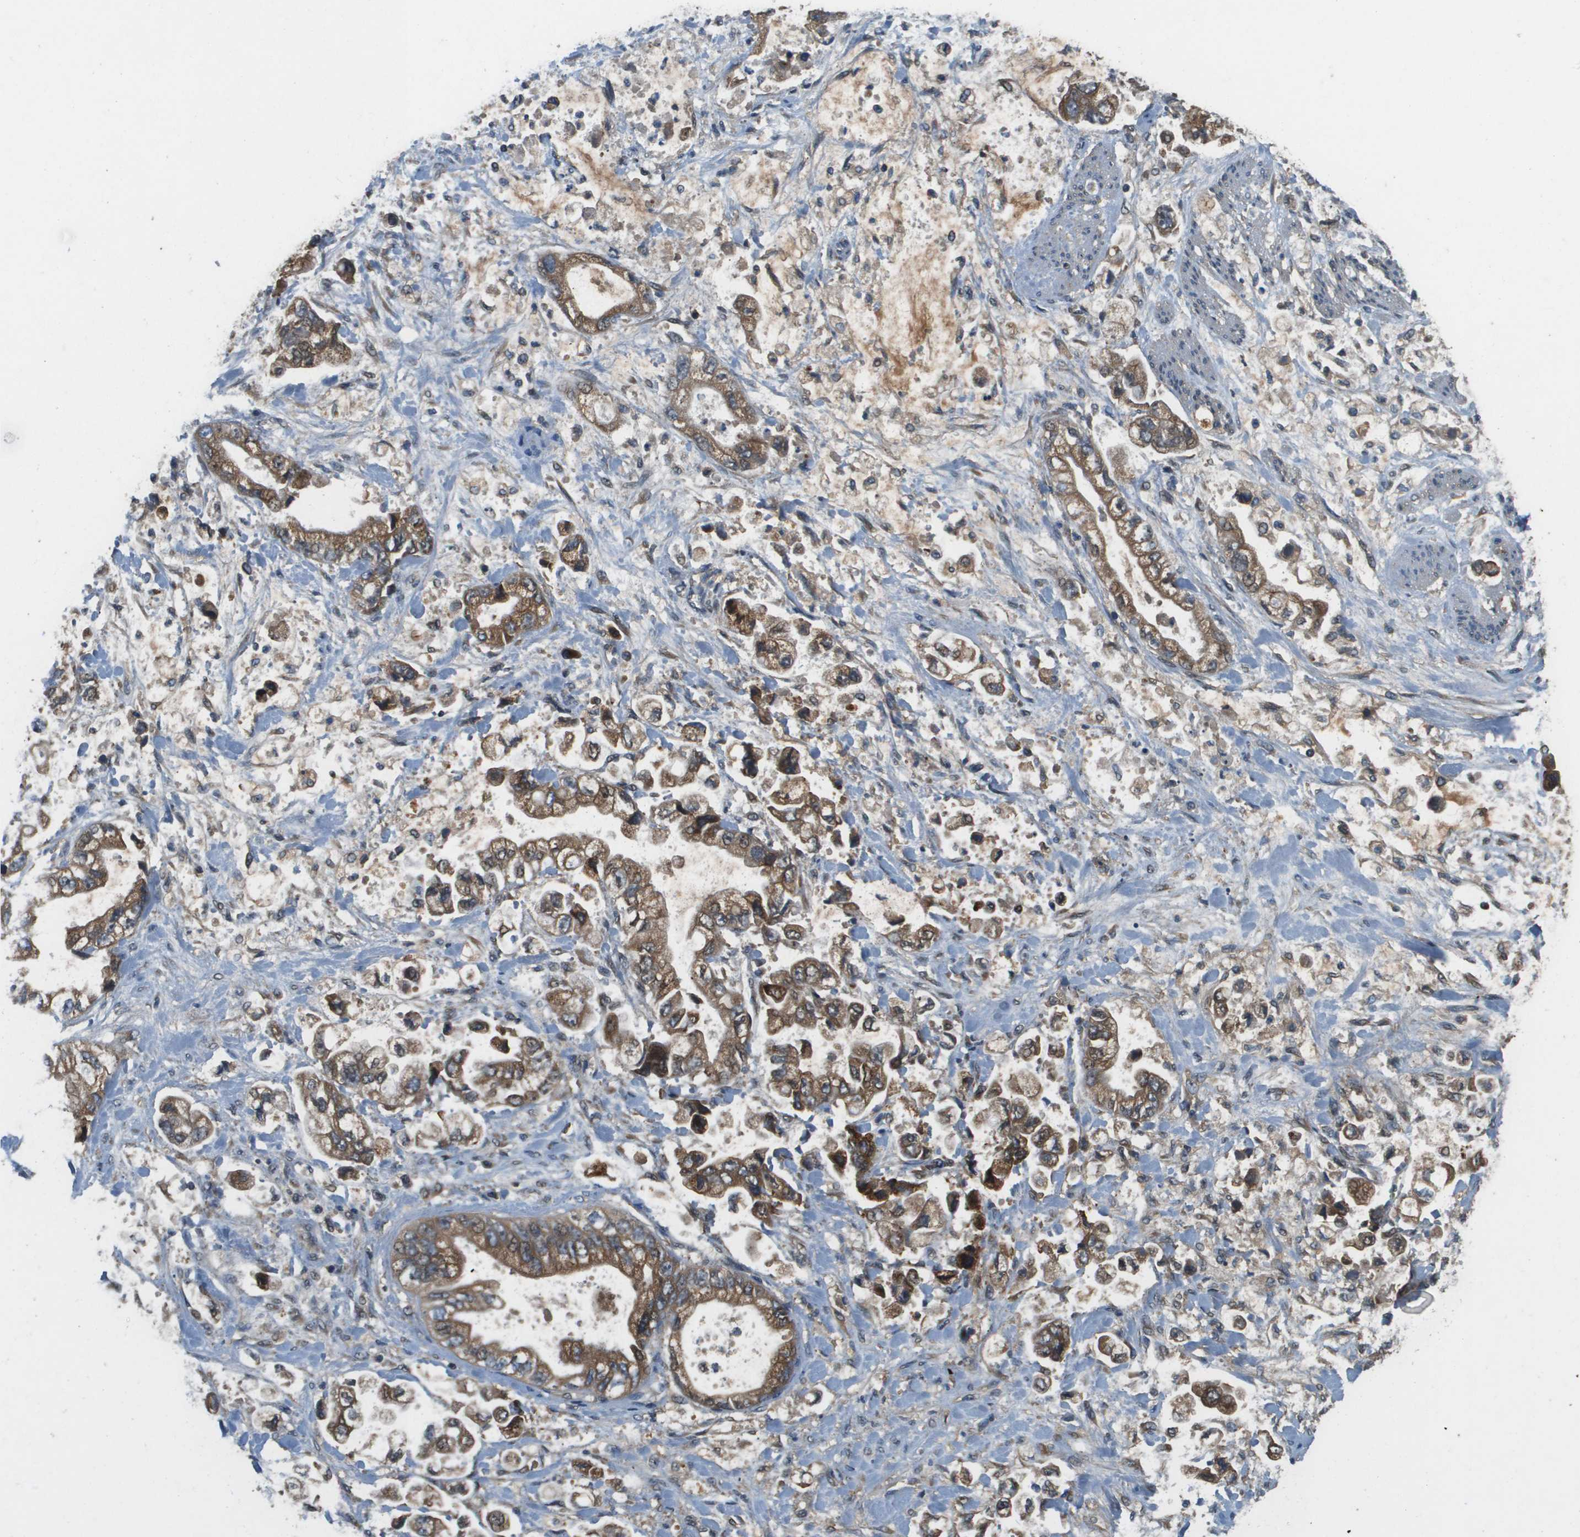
{"staining": {"intensity": "moderate", "quantity": ">75%", "location": "cytoplasmic/membranous"}, "tissue": "stomach cancer", "cell_type": "Tumor cells", "image_type": "cancer", "snomed": [{"axis": "morphology", "description": "Normal tissue, NOS"}, {"axis": "morphology", "description": "Adenocarcinoma, NOS"}, {"axis": "topography", "description": "Stomach"}], "caption": "IHC of human stomach cancer shows medium levels of moderate cytoplasmic/membranous expression in about >75% of tumor cells. Using DAB (3,3'-diaminobenzidine) (brown) and hematoxylin (blue) stains, captured at high magnification using brightfield microscopy.", "gene": "SAMSN1", "patient": {"sex": "male", "age": 62}}